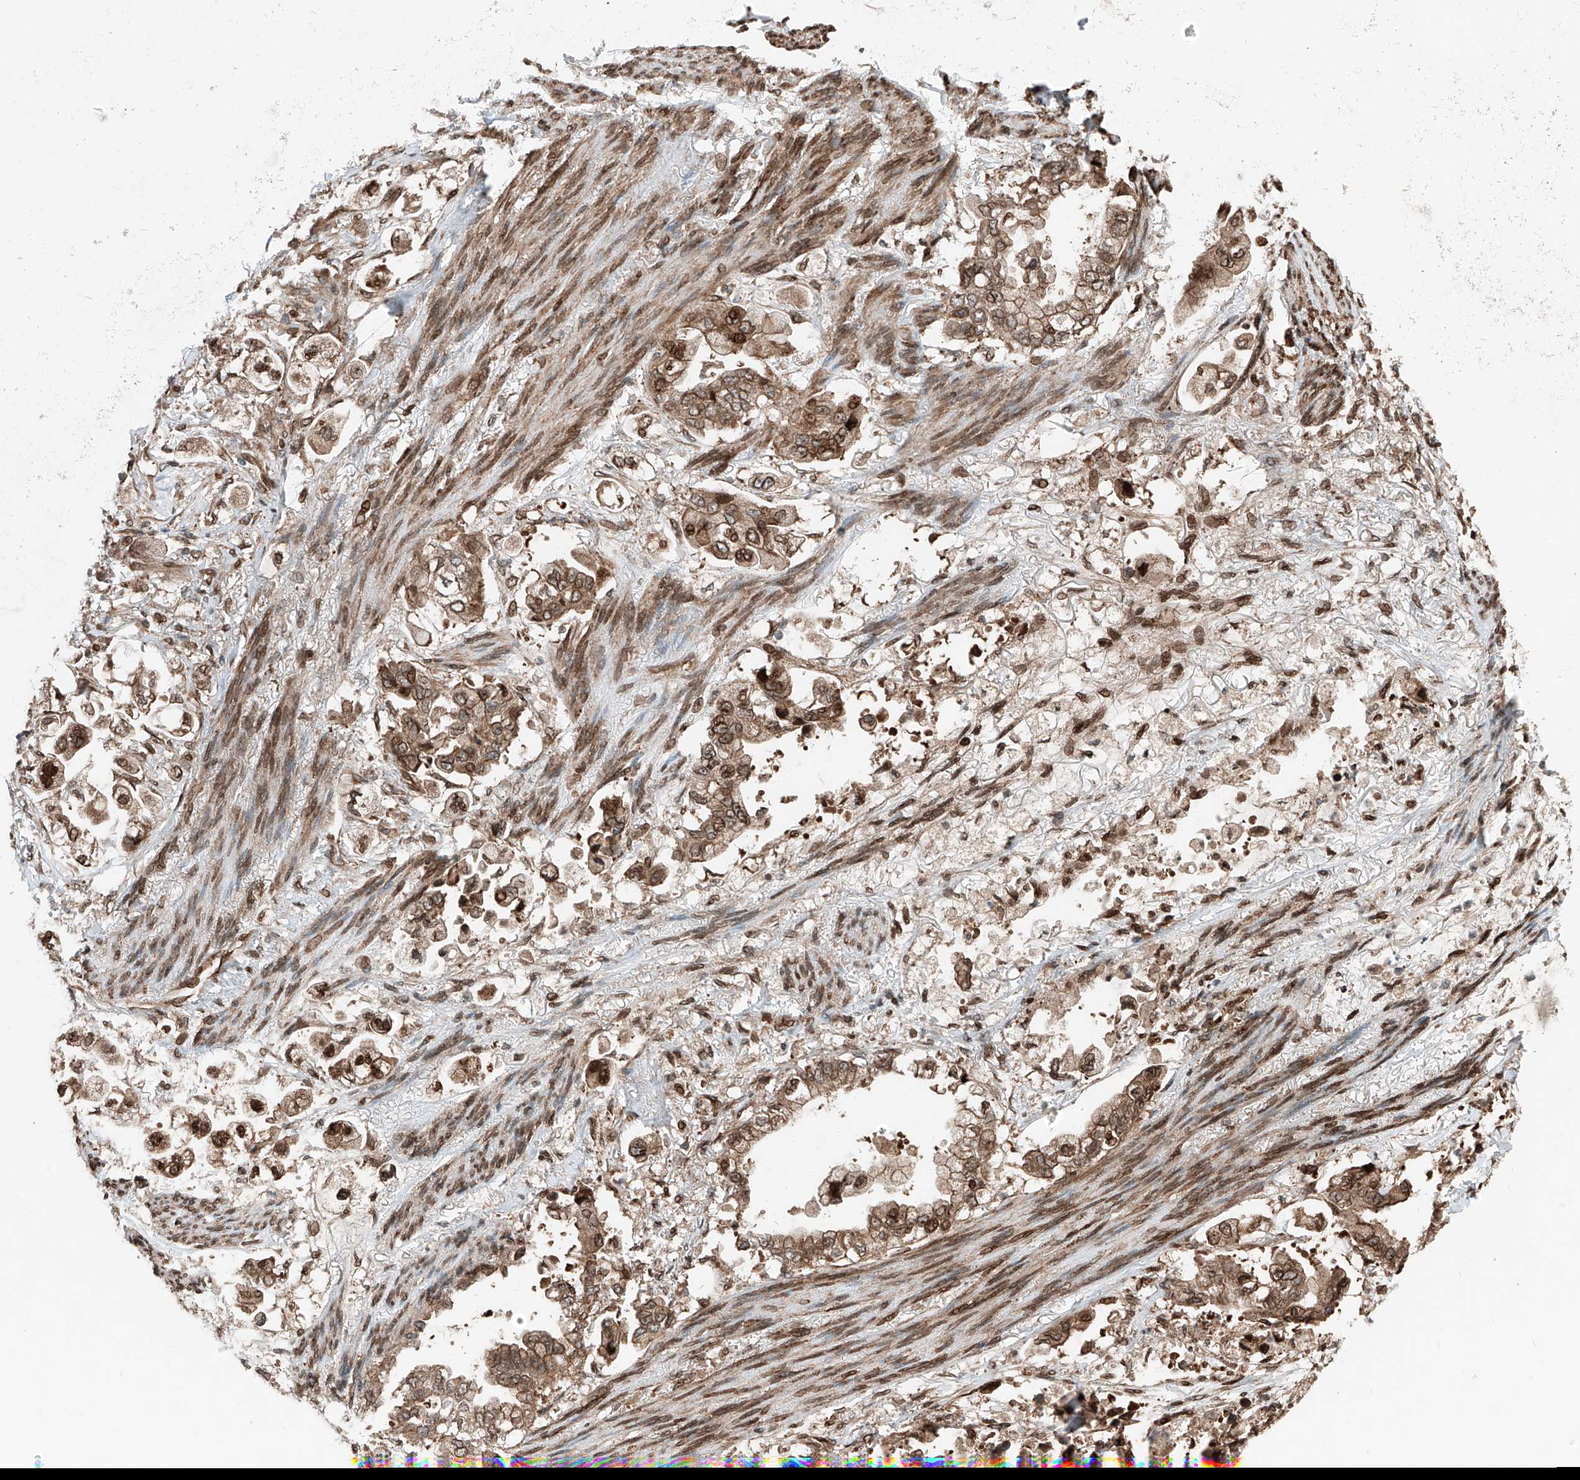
{"staining": {"intensity": "moderate", "quantity": ">75%", "location": "cytoplasmic/membranous,nuclear"}, "tissue": "stomach cancer", "cell_type": "Tumor cells", "image_type": "cancer", "snomed": [{"axis": "morphology", "description": "Adenocarcinoma, NOS"}, {"axis": "topography", "description": "Stomach"}], "caption": "Protein expression analysis of human stomach cancer reveals moderate cytoplasmic/membranous and nuclear staining in about >75% of tumor cells. Nuclei are stained in blue.", "gene": "CEP162", "patient": {"sex": "male", "age": 62}}